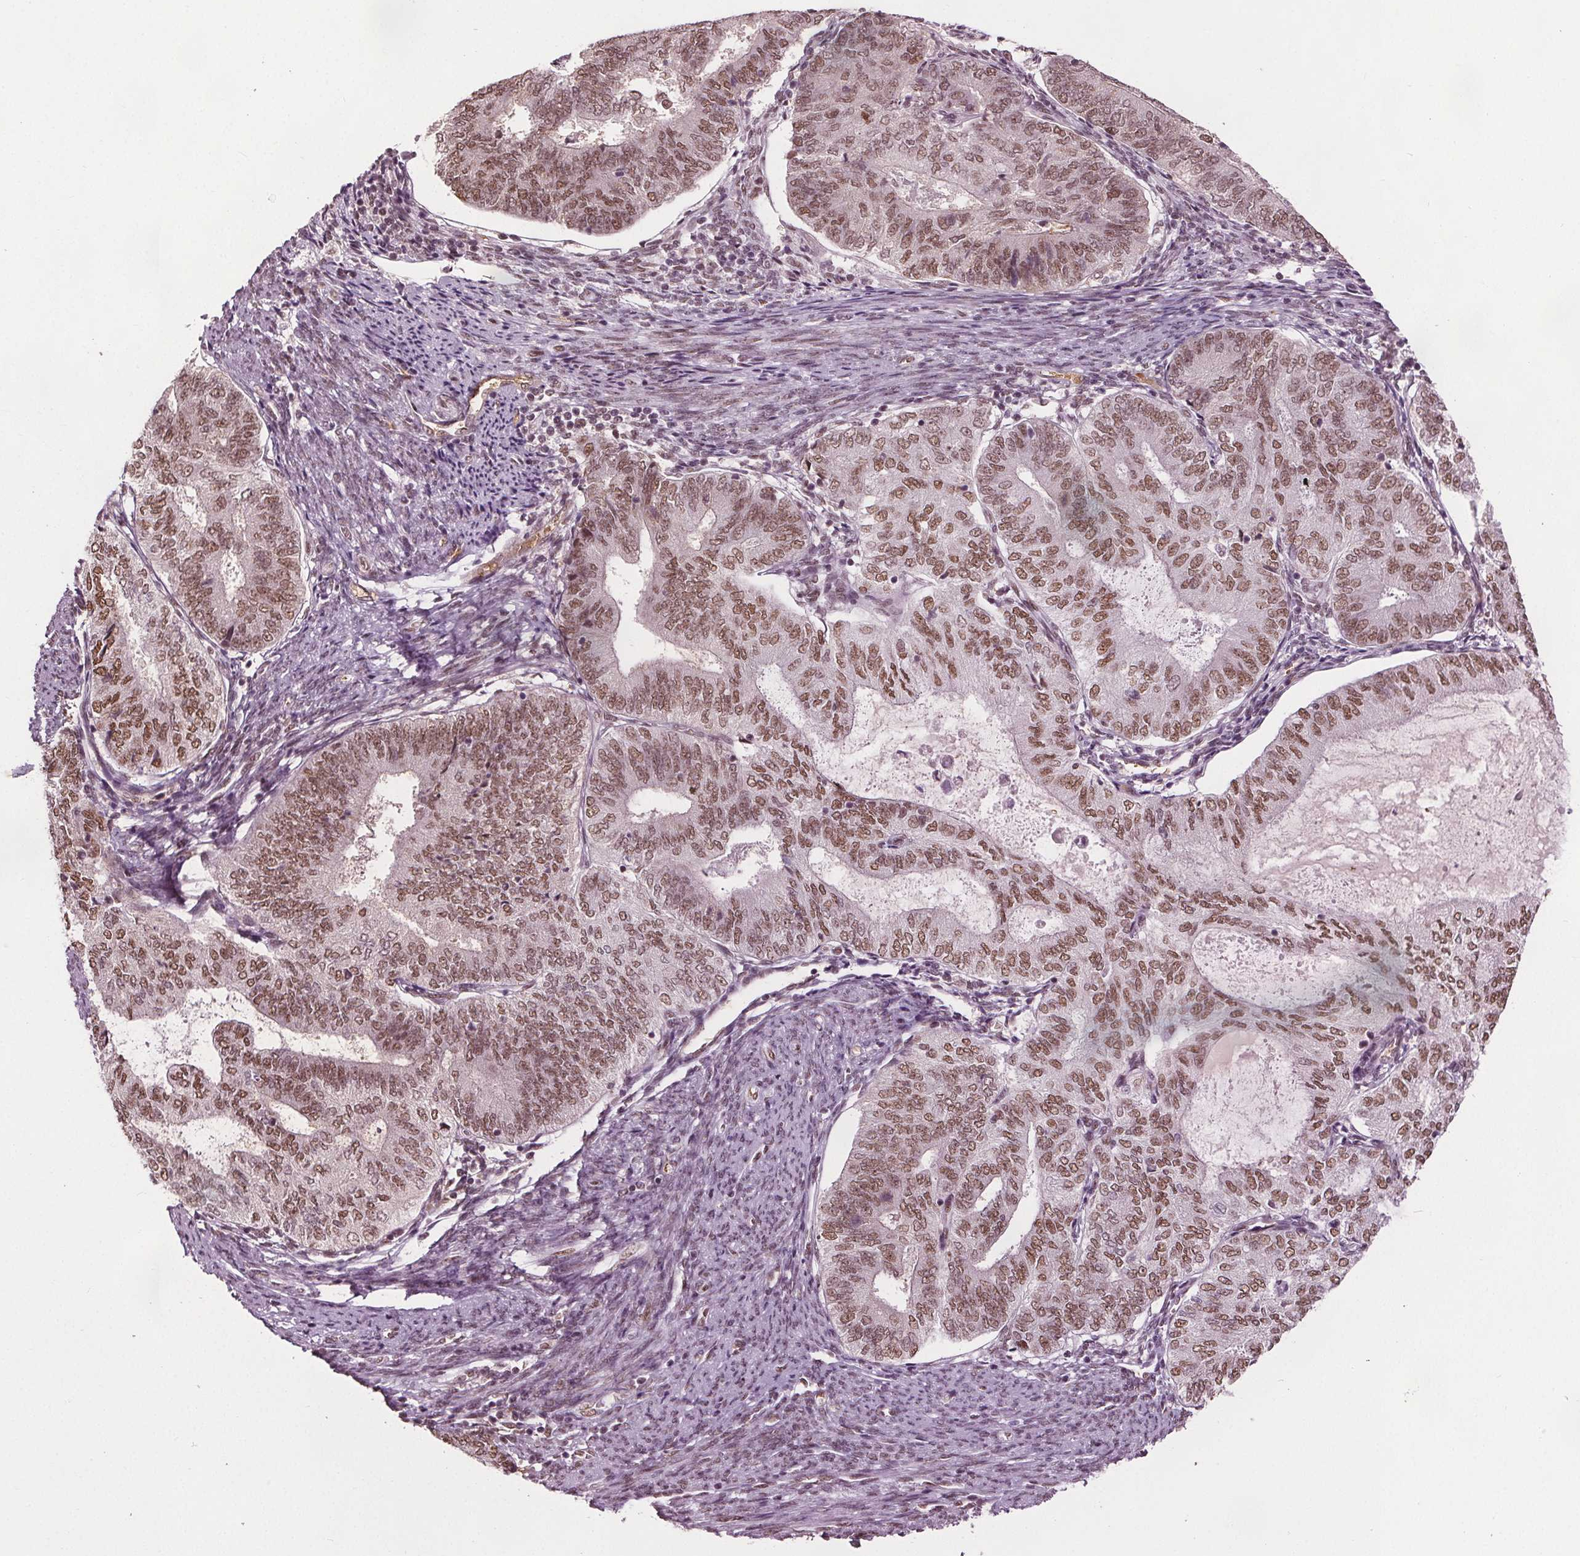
{"staining": {"intensity": "moderate", "quantity": ">75%", "location": "nuclear"}, "tissue": "endometrial cancer", "cell_type": "Tumor cells", "image_type": "cancer", "snomed": [{"axis": "morphology", "description": "Adenocarcinoma, NOS"}, {"axis": "topography", "description": "Endometrium"}], "caption": "Immunohistochemical staining of adenocarcinoma (endometrial) displays moderate nuclear protein staining in about >75% of tumor cells.", "gene": "IWS1", "patient": {"sex": "female", "age": 65}}